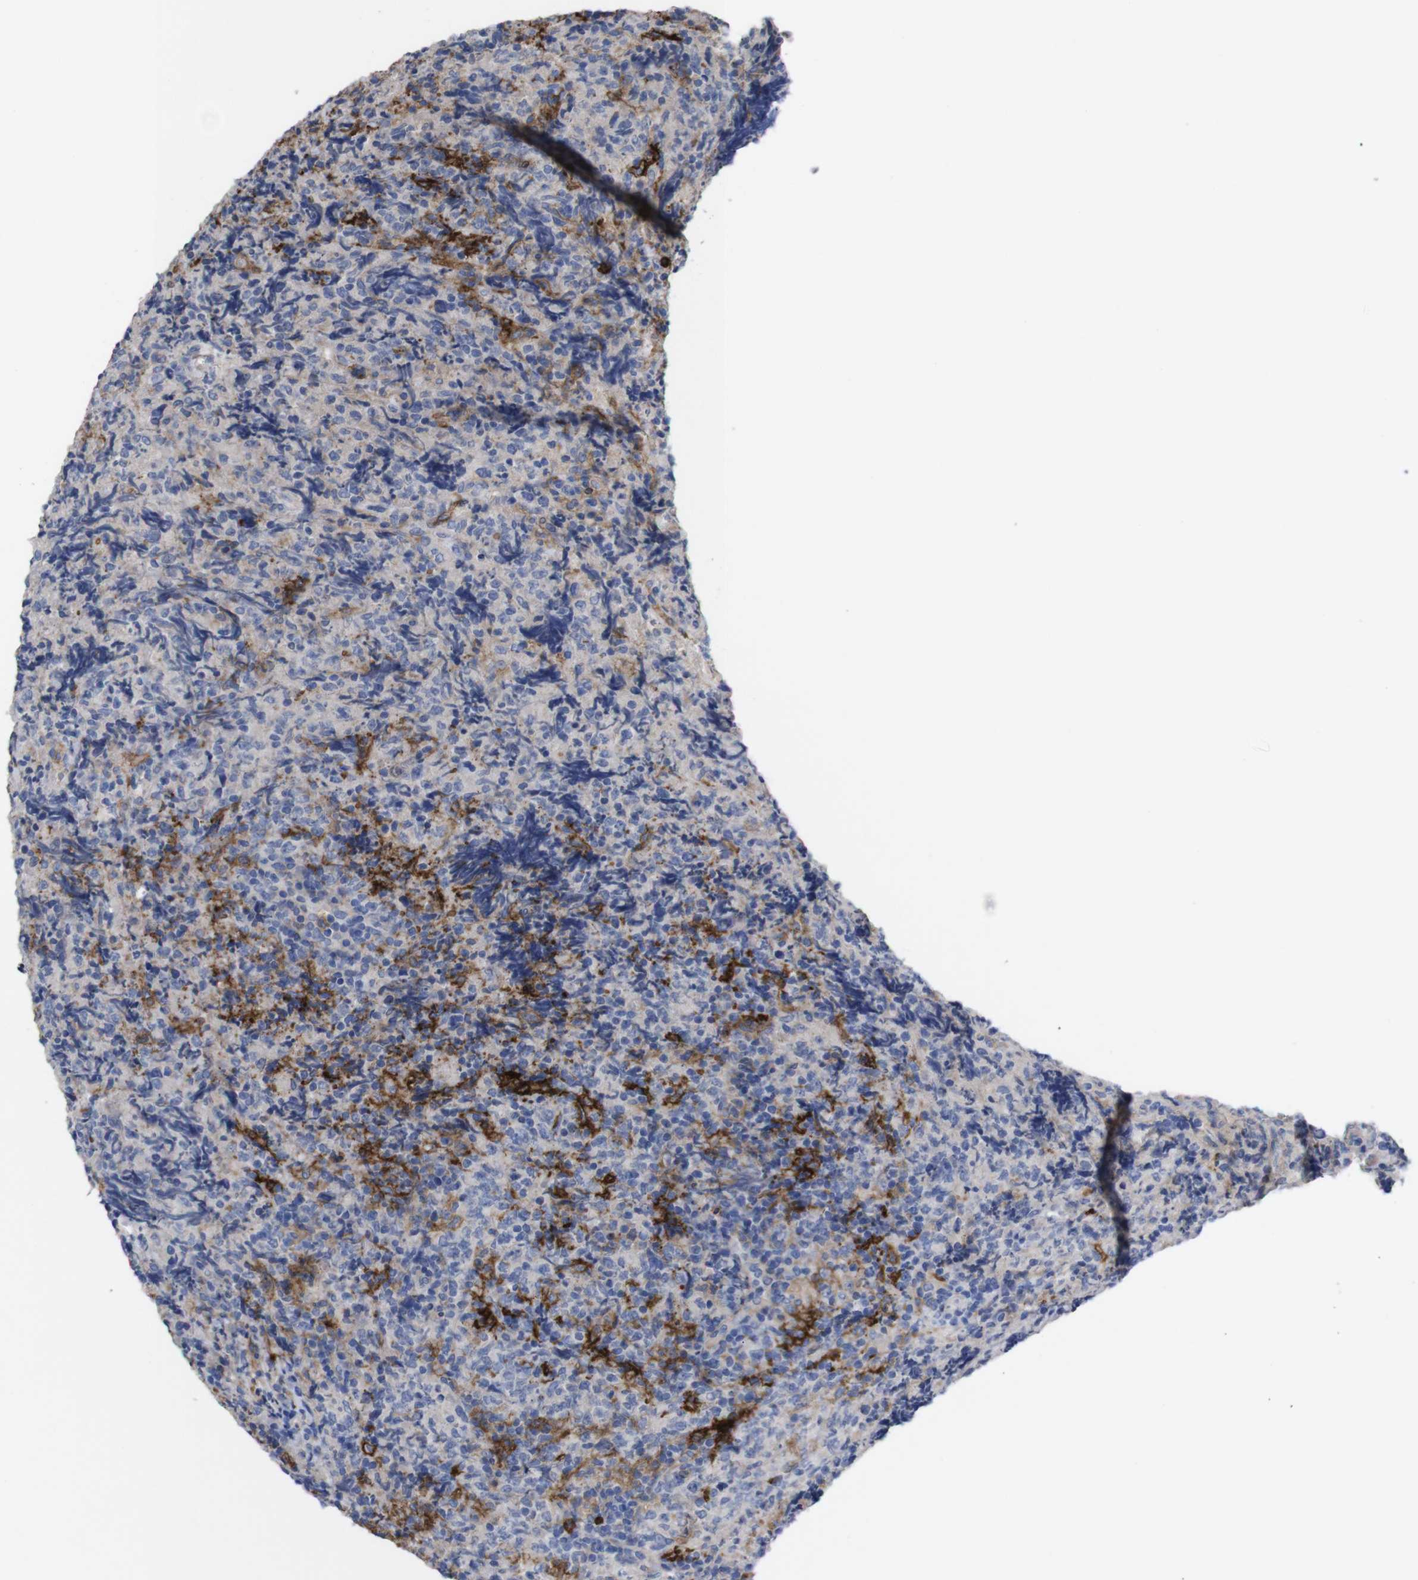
{"staining": {"intensity": "negative", "quantity": "none", "location": "none"}, "tissue": "lymphoma", "cell_type": "Tumor cells", "image_type": "cancer", "snomed": [{"axis": "morphology", "description": "Malignant lymphoma, non-Hodgkin's type, High grade"}, {"axis": "topography", "description": "Tonsil"}], "caption": "The IHC image has no significant expression in tumor cells of high-grade malignant lymphoma, non-Hodgkin's type tissue.", "gene": "C5AR1", "patient": {"sex": "female", "age": 36}}